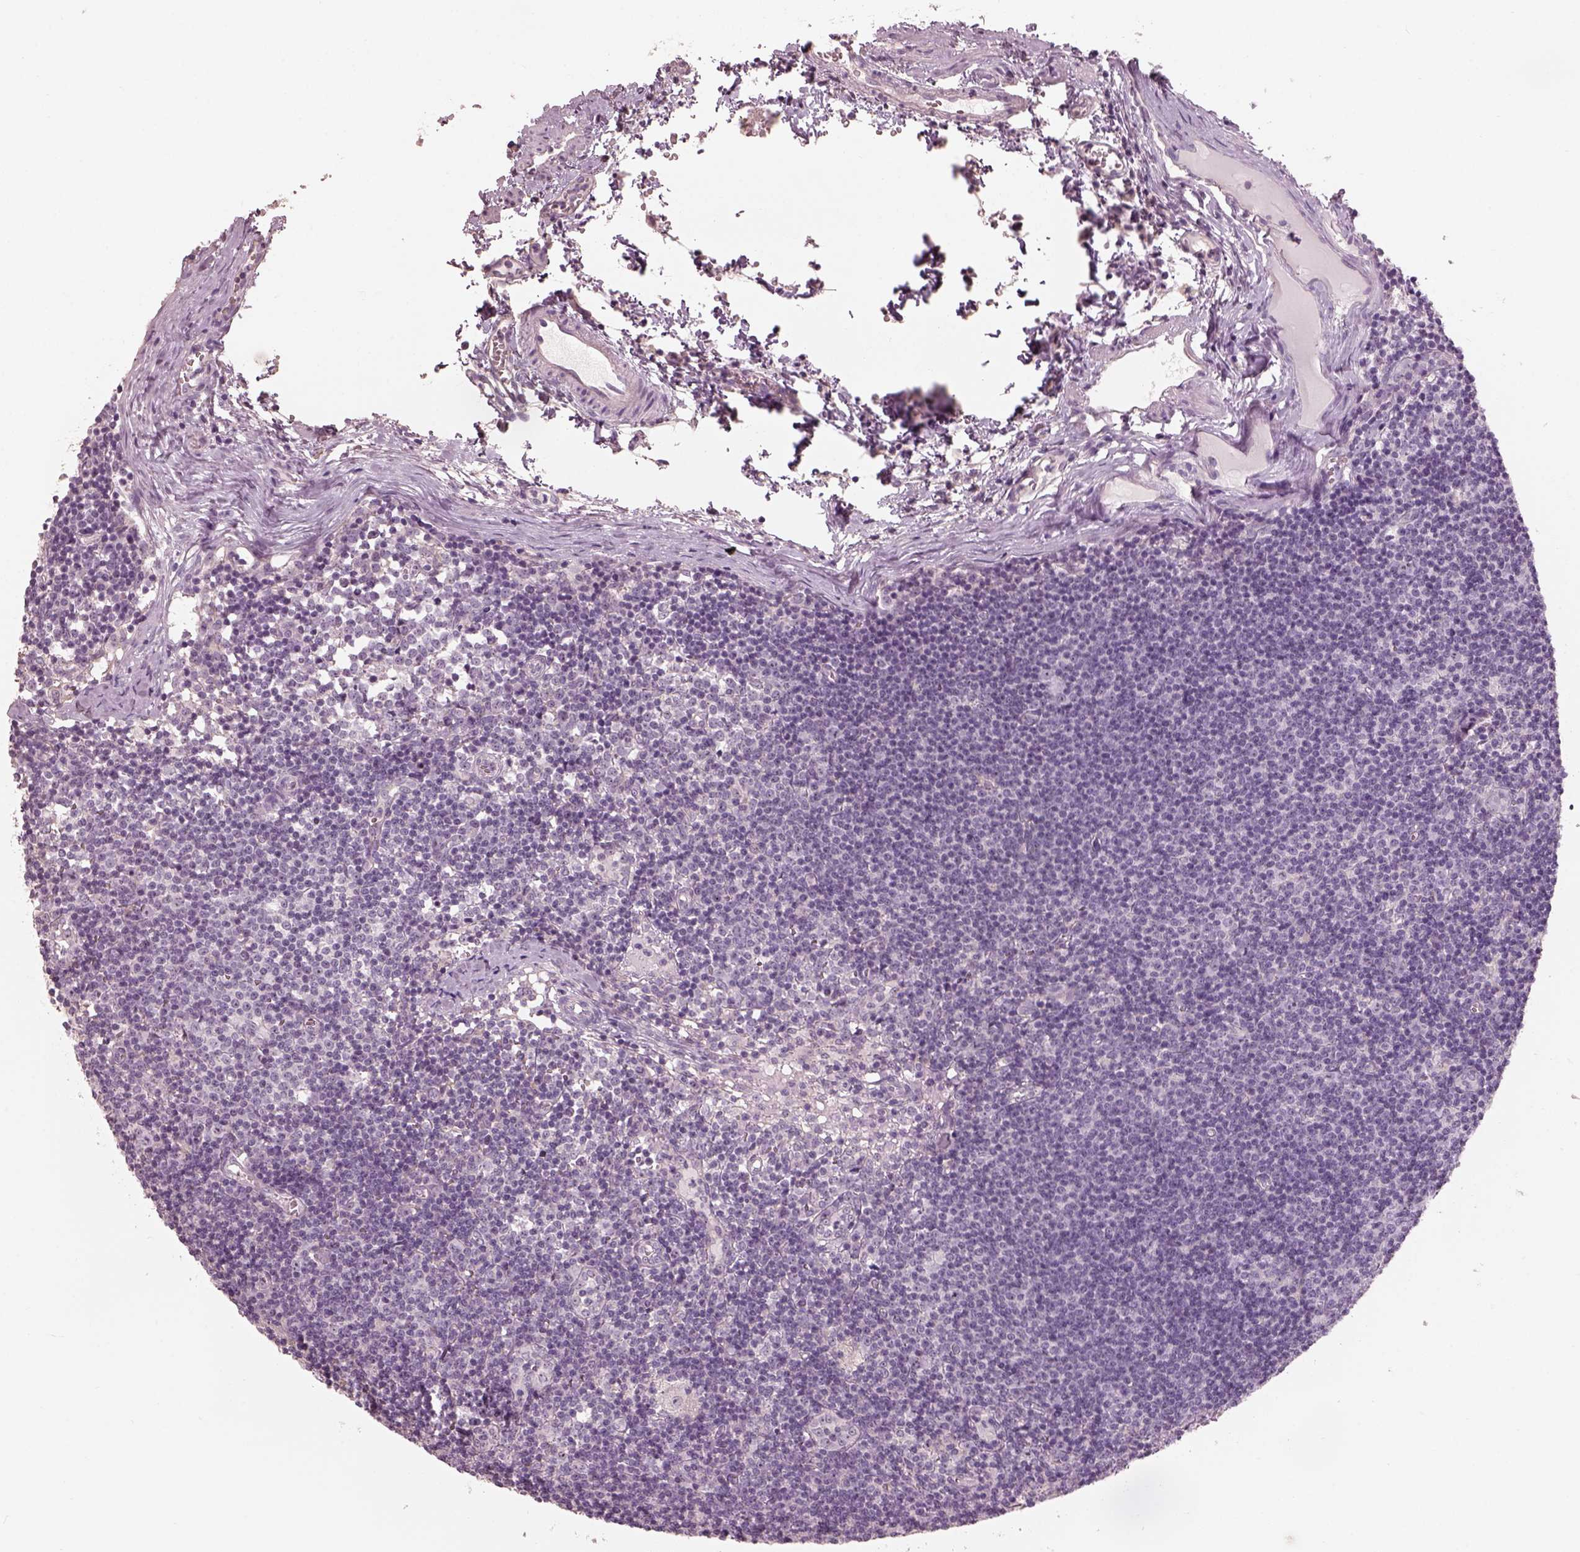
{"staining": {"intensity": "negative", "quantity": "none", "location": "none"}, "tissue": "lymph node", "cell_type": "Germinal center cells", "image_type": "normal", "snomed": [{"axis": "morphology", "description": "Normal tissue, NOS"}, {"axis": "topography", "description": "Lymph node"}], "caption": "IHC photomicrograph of normal human lymph node stained for a protein (brown), which reveals no positivity in germinal center cells. (DAB immunohistochemistry (IHC), high magnification).", "gene": "CDS1", "patient": {"sex": "female", "age": 52}}